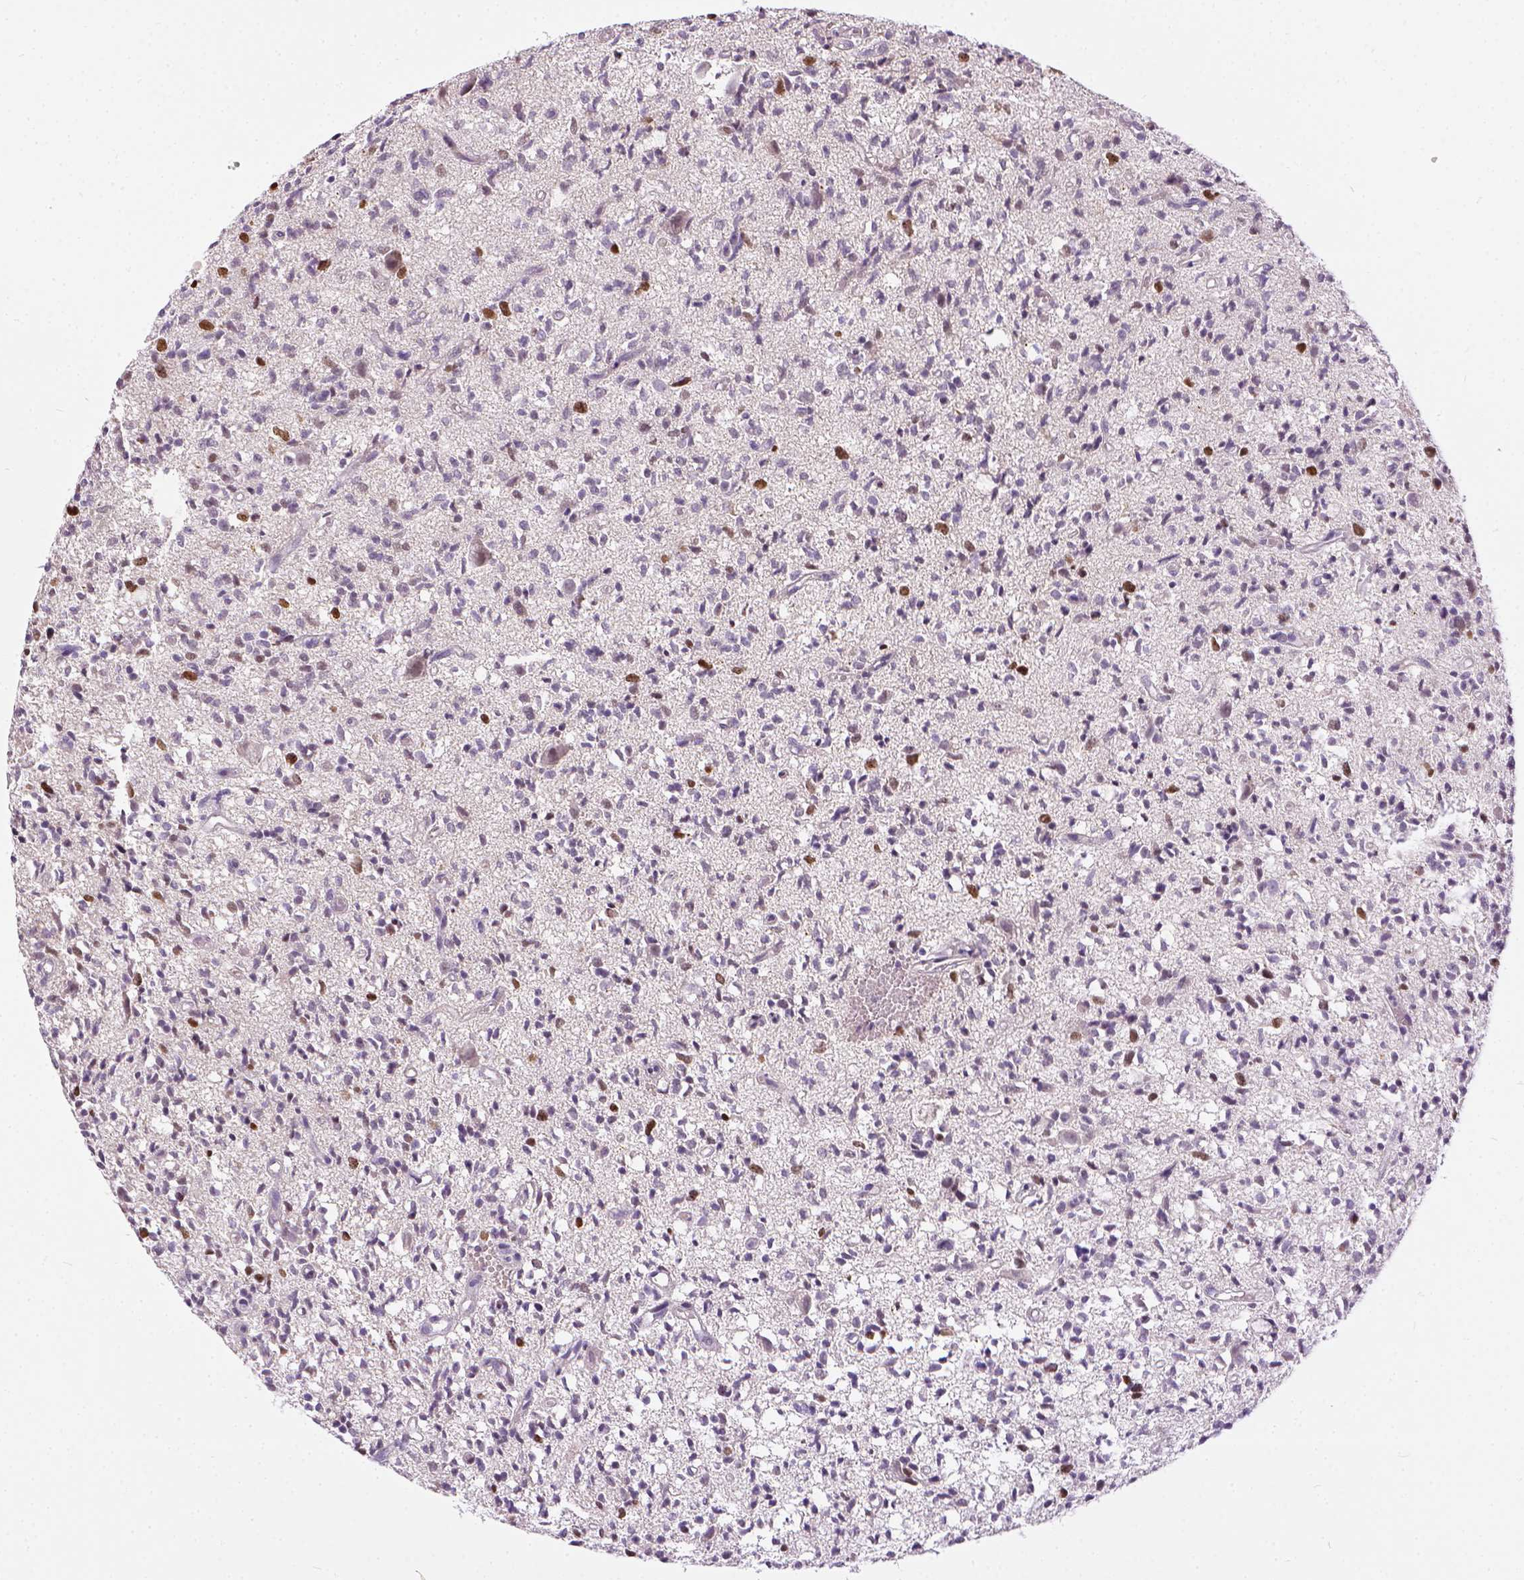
{"staining": {"intensity": "negative", "quantity": "none", "location": "none"}, "tissue": "glioma", "cell_type": "Tumor cells", "image_type": "cancer", "snomed": [{"axis": "morphology", "description": "Glioma, malignant, Low grade"}, {"axis": "topography", "description": "Brain"}], "caption": "An image of malignant glioma (low-grade) stained for a protein displays no brown staining in tumor cells.", "gene": "ERCC1", "patient": {"sex": "male", "age": 64}}